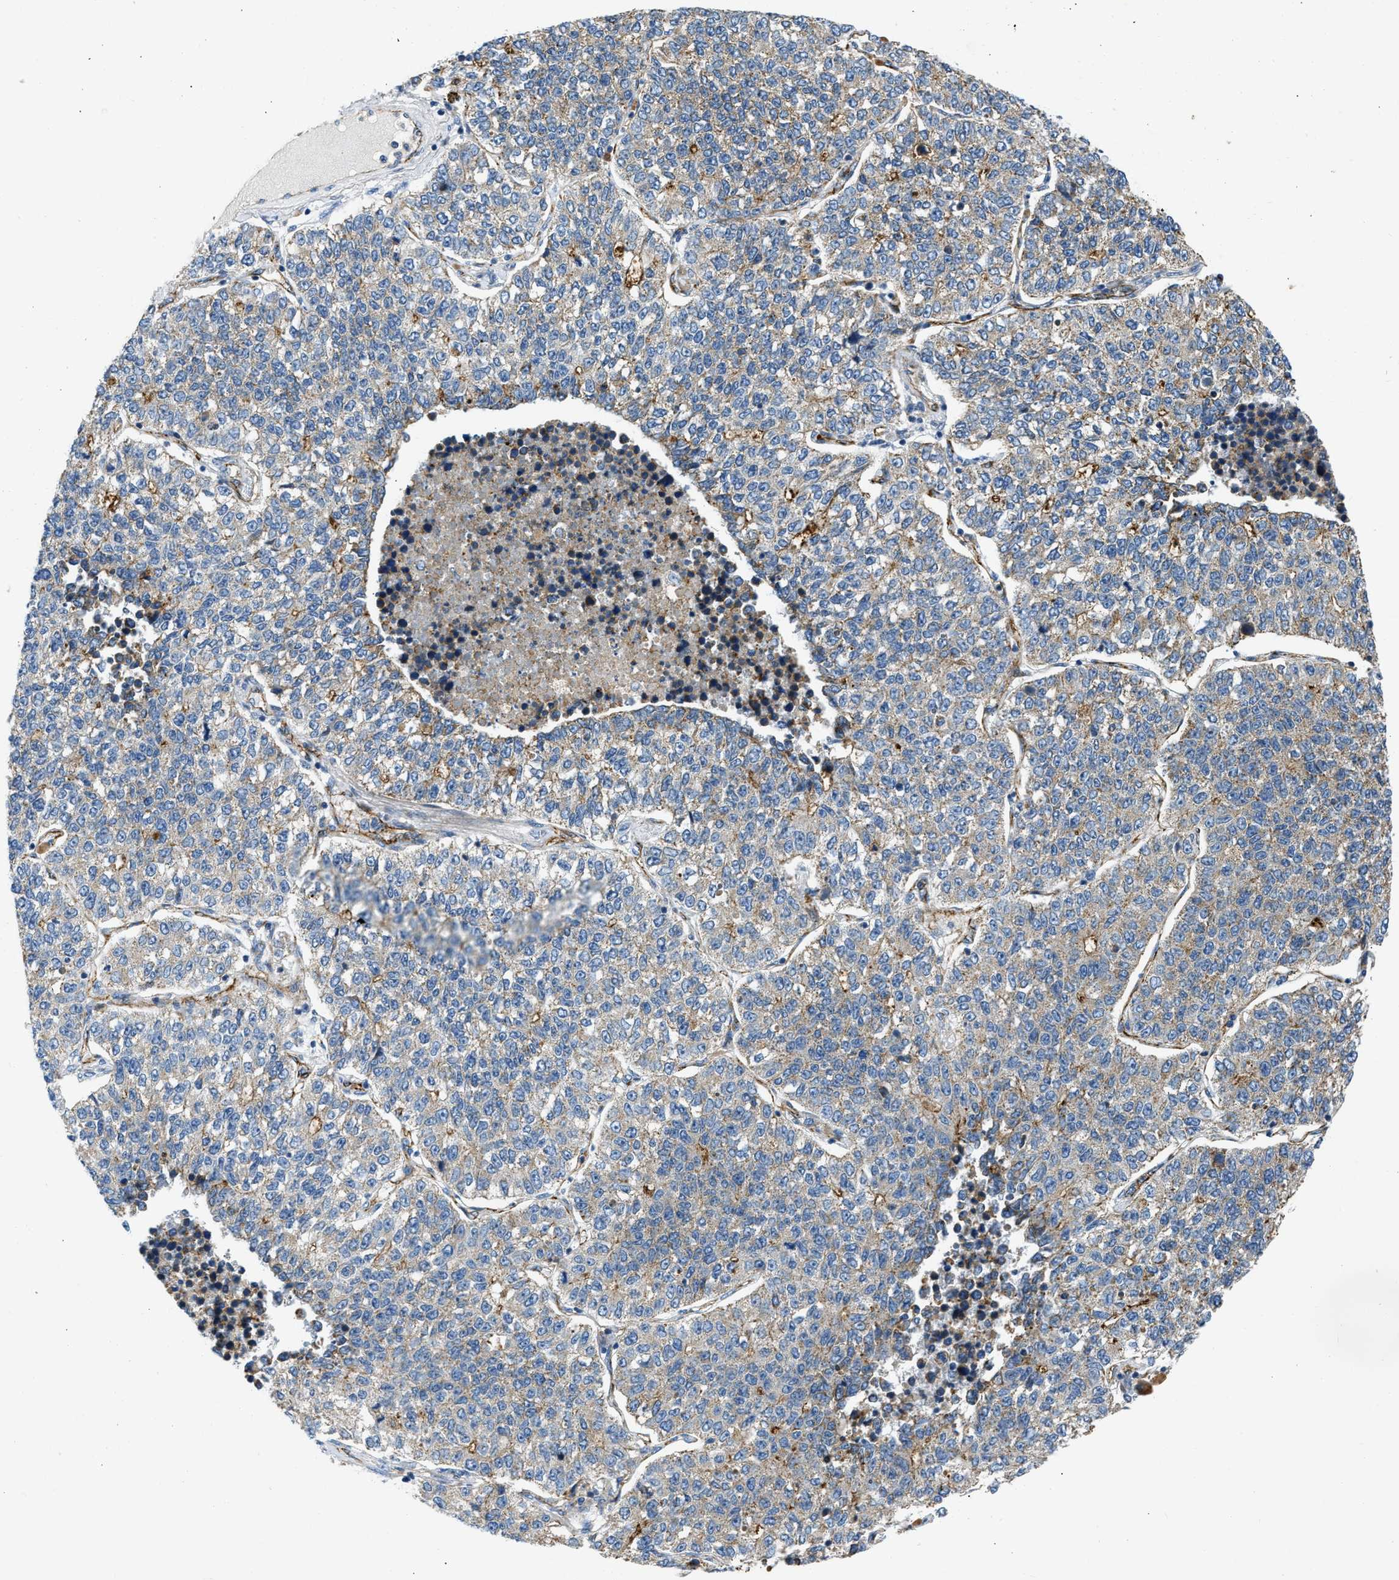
{"staining": {"intensity": "weak", "quantity": "25%-75%", "location": "cytoplasmic/membranous"}, "tissue": "lung cancer", "cell_type": "Tumor cells", "image_type": "cancer", "snomed": [{"axis": "morphology", "description": "Adenocarcinoma, NOS"}, {"axis": "topography", "description": "Lung"}], "caption": "Lung adenocarcinoma was stained to show a protein in brown. There is low levels of weak cytoplasmic/membranous positivity in approximately 25%-75% of tumor cells.", "gene": "ULK4", "patient": {"sex": "male", "age": 49}}